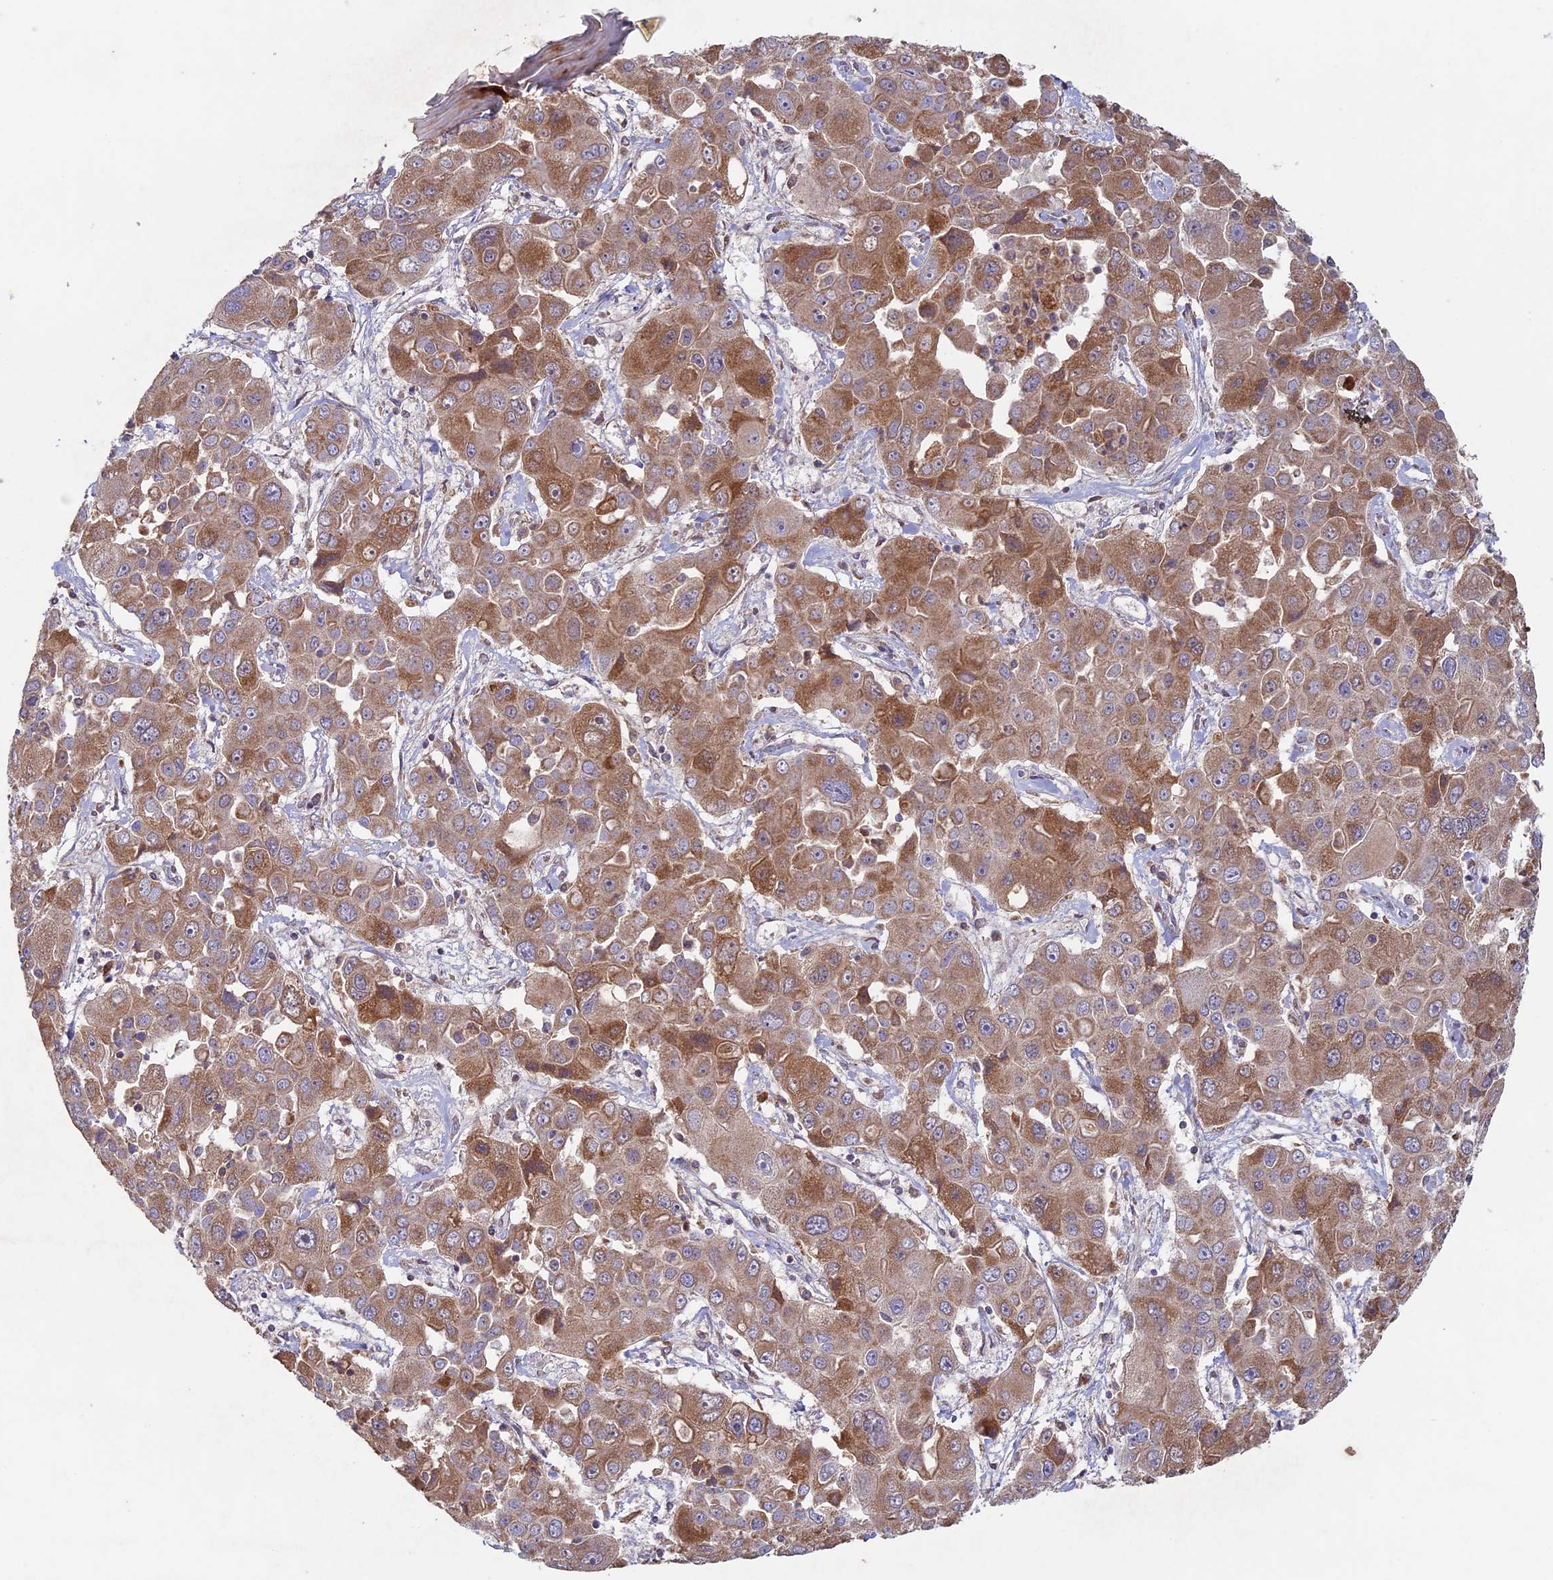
{"staining": {"intensity": "moderate", "quantity": ">75%", "location": "cytoplasmic/membranous"}, "tissue": "liver cancer", "cell_type": "Tumor cells", "image_type": "cancer", "snomed": [{"axis": "morphology", "description": "Cholangiocarcinoma"}, {"axis": "topography", "description": "Liver"}], "caption": "IHC of liver cholangiocarcinoma shows medium levels of moderate cytoplasmic/membranous staining in about >75% of tumor cells.", "gene": "RCCD1", "patient": {"sex": "male", "age": 67}}